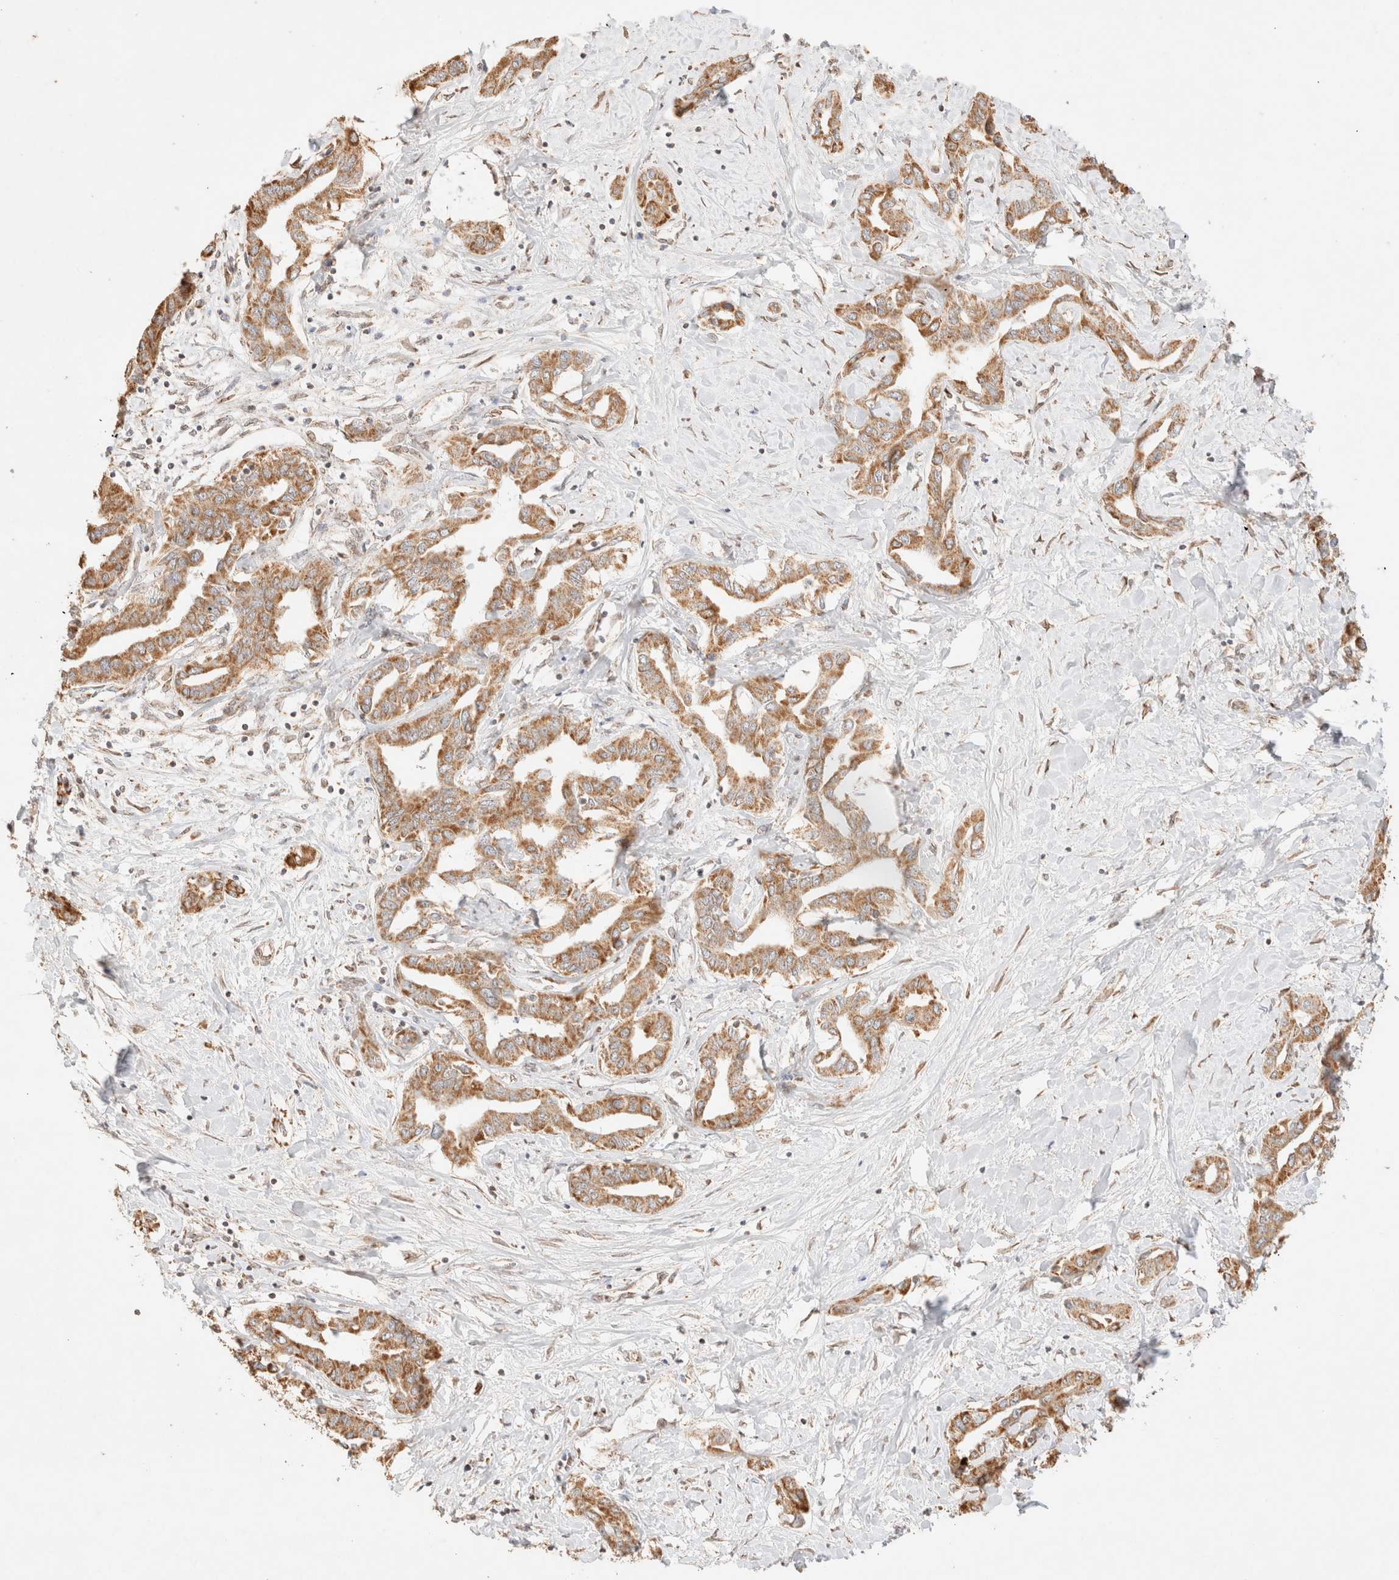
{"staining": {"intensity": "moderate", "quantity": ">75%", "location": "cytoplasmic/membranous"}, "tissue": "liver cancer", "cell_type": "Tumor cells", "image_type": "cancer", "snomed": [{"axis": "morphology", "description": "Cholangiocarcinoma"}, {"axis": "topography", "description": "Liver"}], "caption": "Immunohistochemical staining of human liver cancer reveals medium levels of moderate cytoplasmic/membranous protein positivity in about >75% of tumor cells.", "gene": "TACO1", "patient": {"sex": "male", "age": 59}}